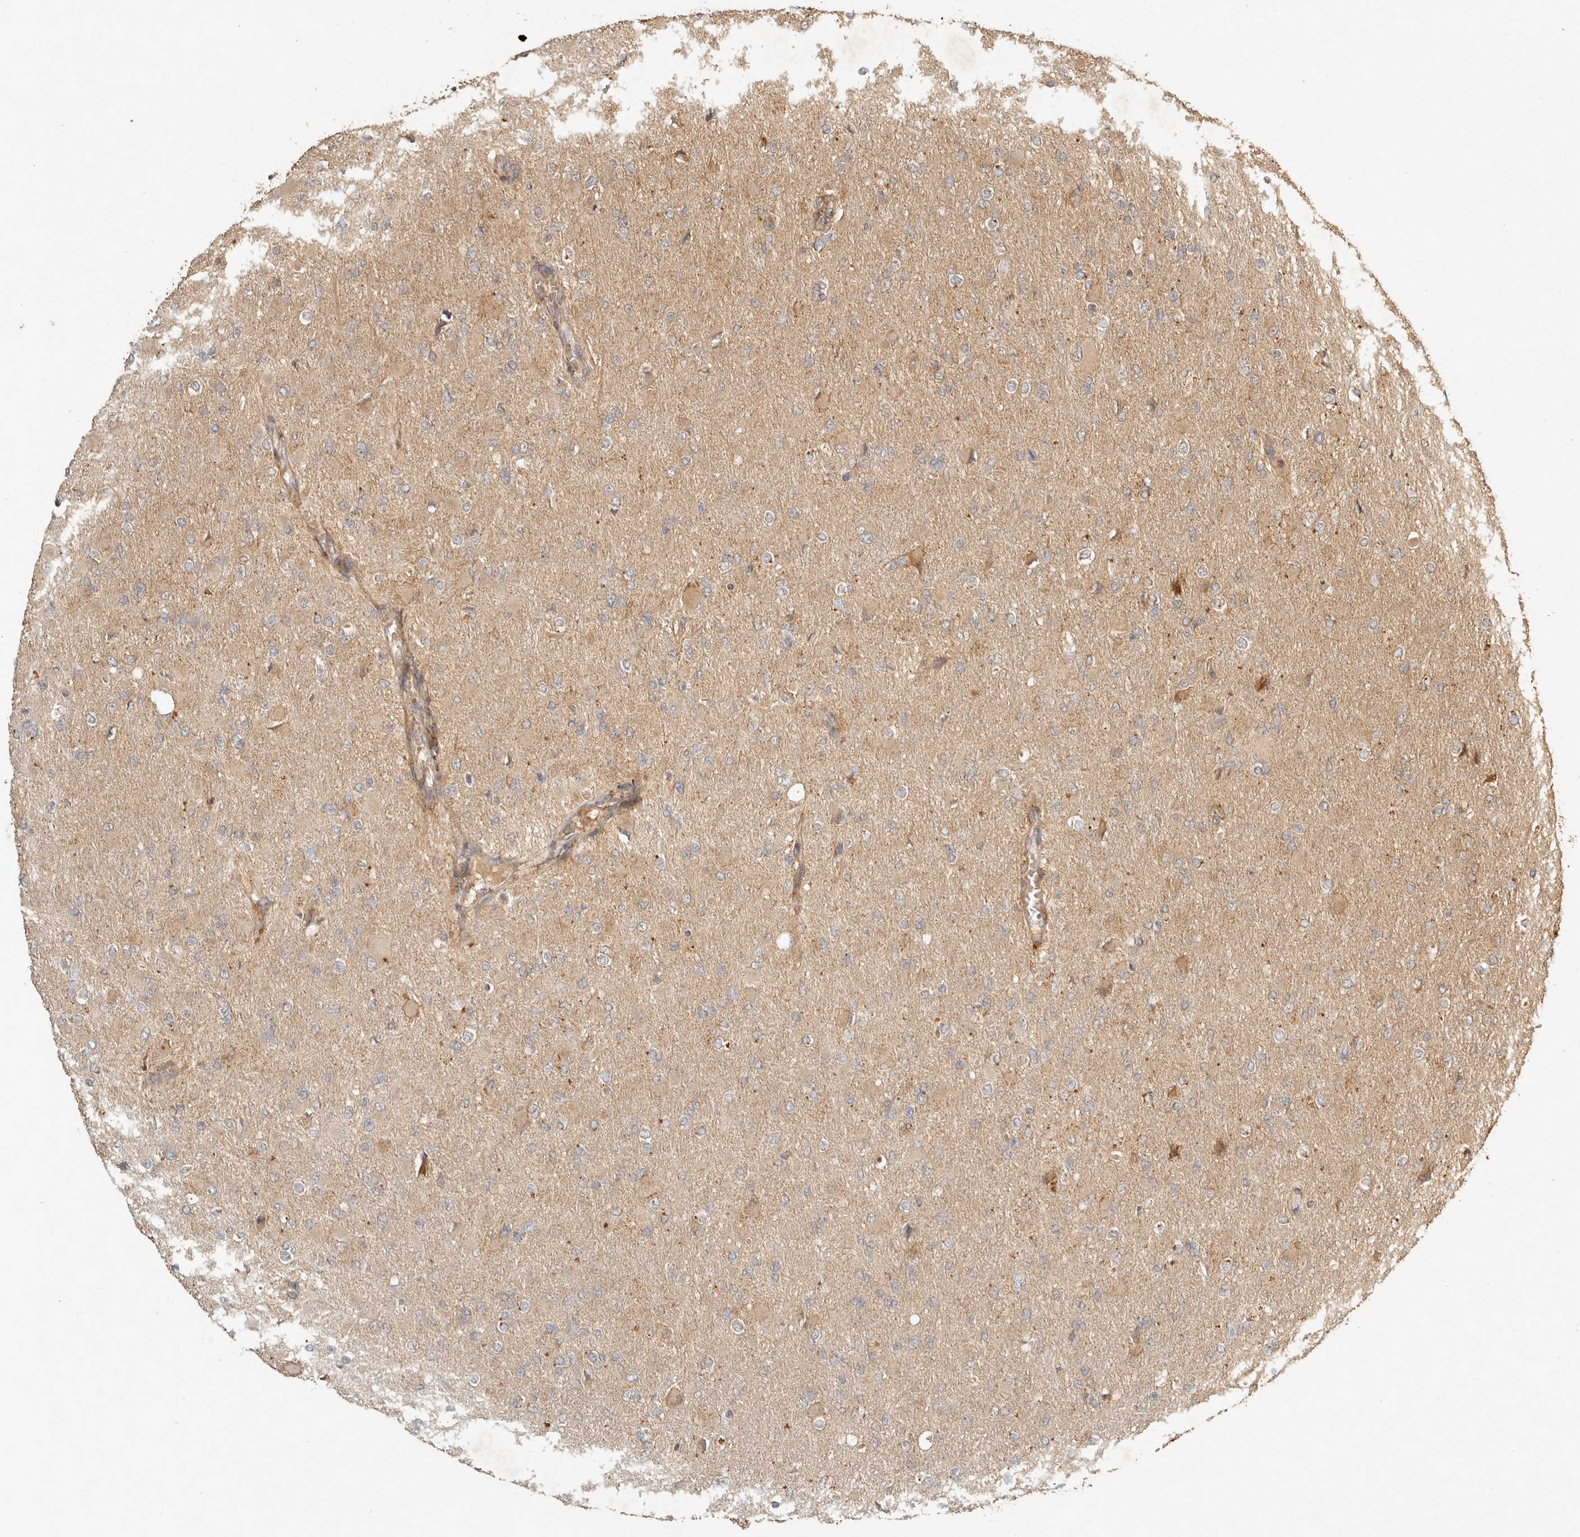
{"staining": {"intensity": "weak", "quantity": "<25%", "location": "cytoplasmic/membranous"}, "tissue": "glioma", "cell_type": "Tumor cells", "image_type": "cancer", "snomed": [{"axis": "morphology", "description": "Glioma, malignant, High grade"}, {"axis": "topography", "description": "Cerebral cortex"}], "caption": "Immunohistochemical staining of human glioma displays no significant expression in tumor cells.", "gene": "CLEC4C", "patient": {"sex": "female", "age": 36}}